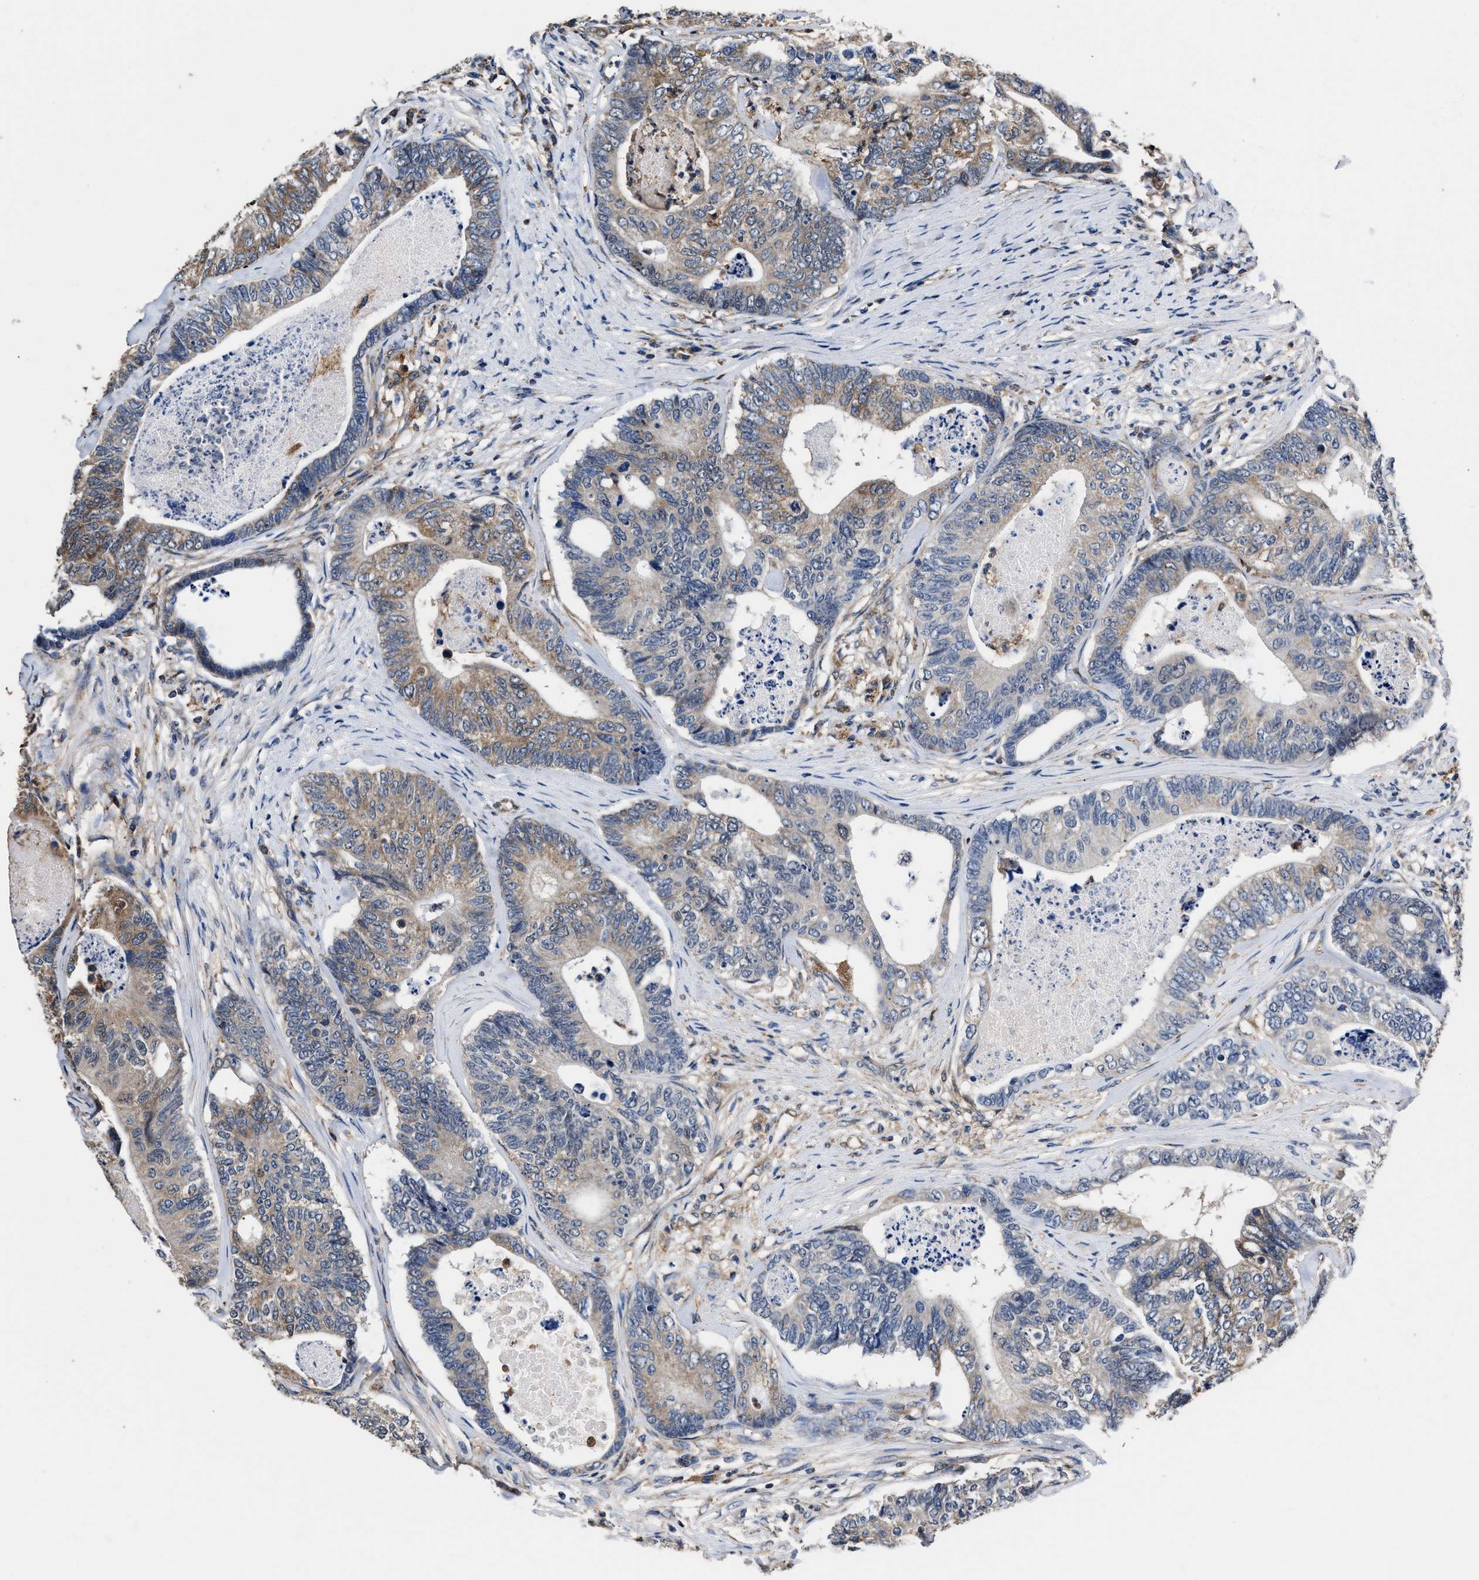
{"staining": {"intensity": "weak", "quantity": "25%-75%", "location": "cytoplasmic/membranous"}, "tissue": "colorectal cancer", "cell_type": "Tumor cells", "image_type": "cancer", "snomed": [{"axis": "morphology", "description": "Adenocarcinoma, NOS"}, {"axis": "topography", "description": "Colon"}], "caption": "A photomicrograph showing weak cytoplasmic/membranous staining in approximately 25%-75% of tumor cells in colorectal cancer, as visualized by brown immunohistochemical staining.", "gene": "ACLY", "patient": {"sex": "female", "age": 67}}